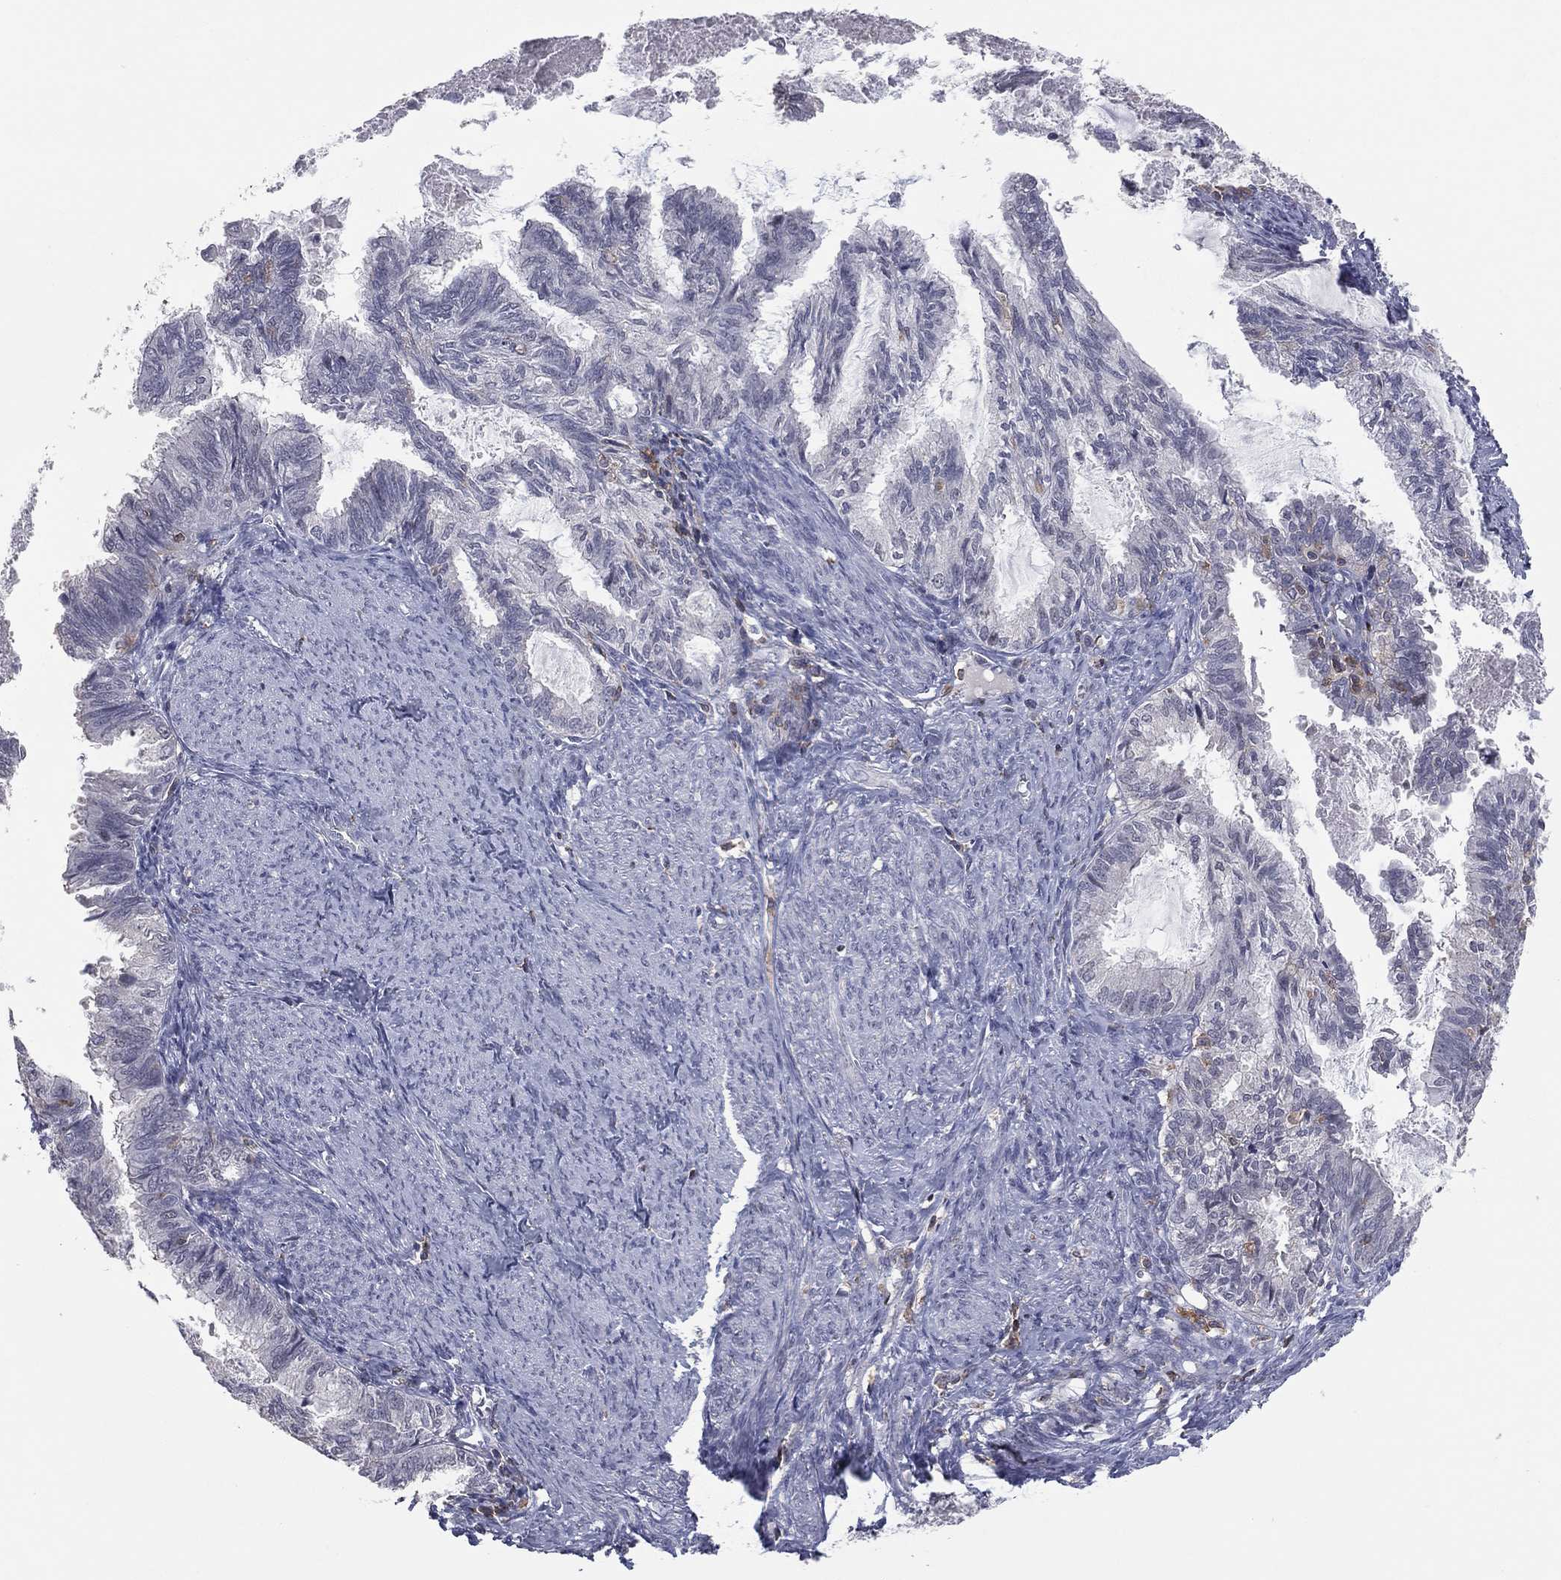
{"staining": {"intensity": "negative", "quantity": "none", "location": "none"}, "tissue": "endometrial cancer", "cell_type": "Tumor cells", "image_type": "cancer", "snomed": [{"axis": "morphology", "description": "Adenocarcinoma, NOS"}, {"axis": "topography", "description": "Endometrium"}], "caption": "This is an immunohistochemistry (IHC) histopathology image of endometrial adenocarcinoma. There is no positivity in tumor cells.", "gene": "PSTPIP1", "patient": {"sex": "female", "age": 86}}